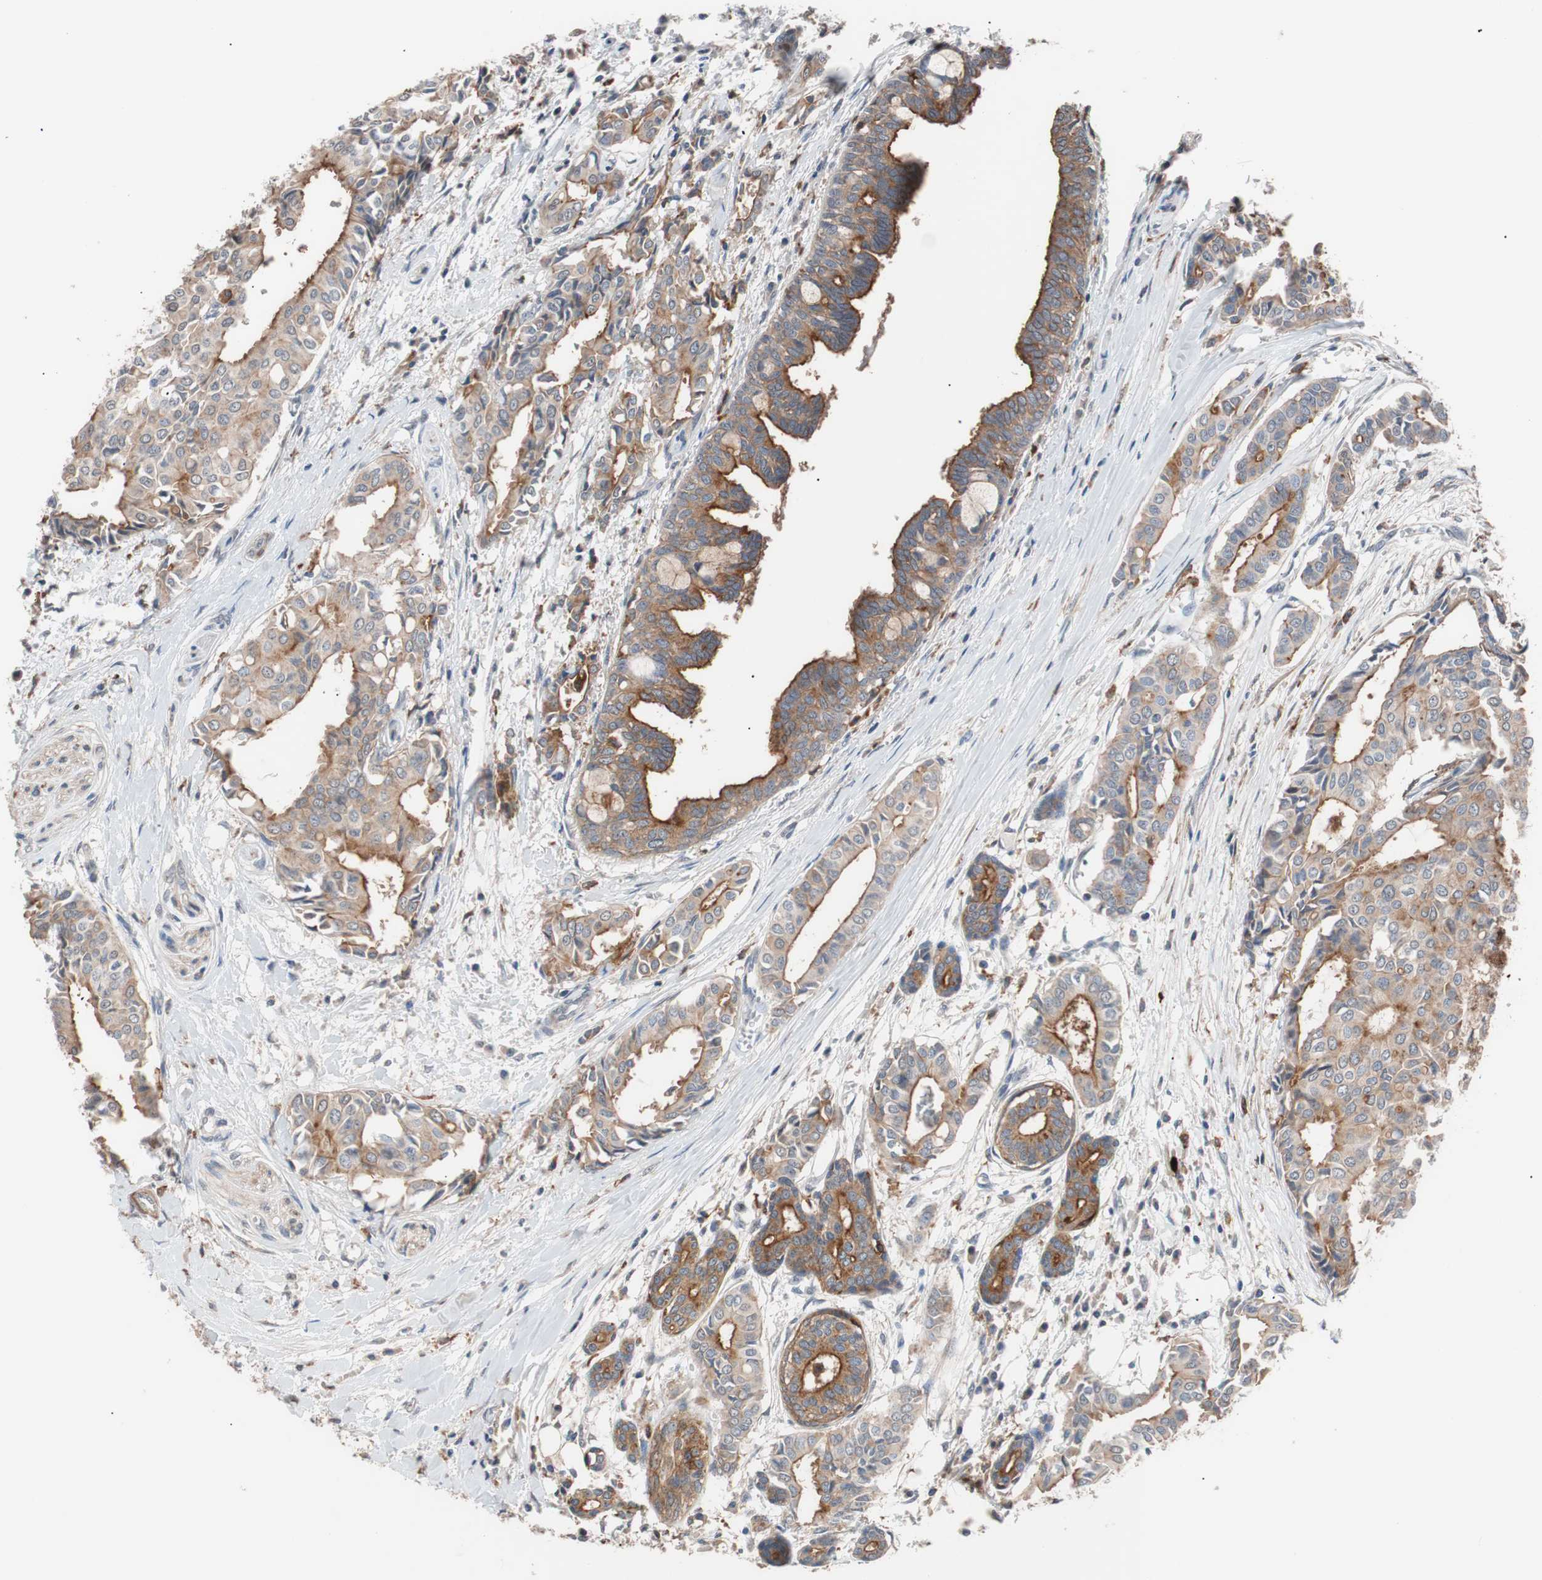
{"staining": {"intensity": "weak", "quantity": "25%-75%", "location": "cytoplasmic/membranous"}, "tissue": "head and neck cancer", "cell_type": "Tumor cells", "image_type": "cancer", "snomed": [{"axis": "morphology", "description": "Adenocarcinoma, NOS"}, {"axis": "topography", "description": "Salivary gland"}, {"axis": "topography", "description": "Head-Neck"}], "caption": "Adenocarcinoma (head and neck) stained with DAB immunohistochemistry shows low levels of weak cytoplasmic/membranous staining in about 25%-75% of tumor cells. (brown staining indicates protein expression, while blue staining denotes nuclei).", "gene": "LITAF", "patient": {"sex": "female", "age": 59}}